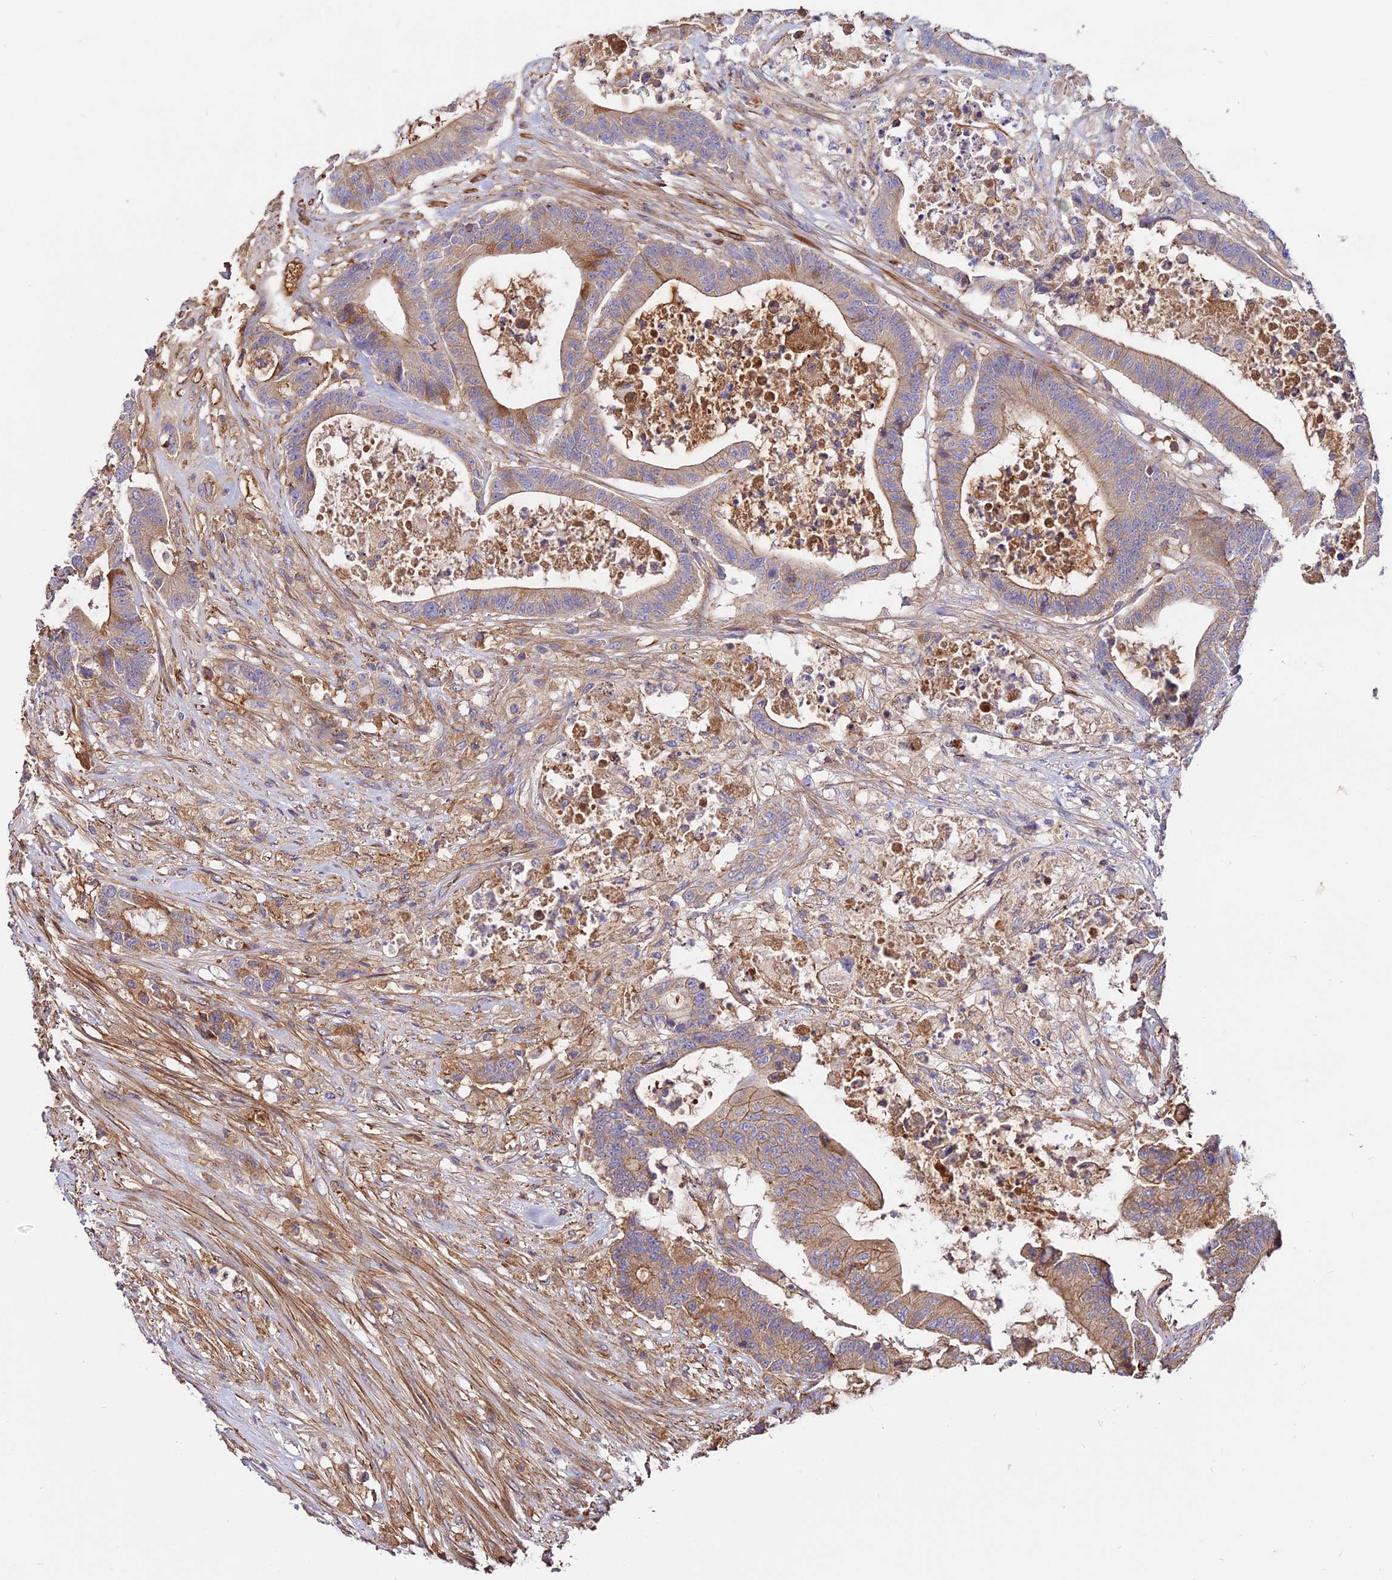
{"staining": {"intensity": "moderate", "quantity": "25%-75%", "location": "cytoplasmic/membranous"}, "tissue": "colorectal cancer", "cell_type": "Tumor cells", "image_type": "cancer", "snomed": [{"axis": "morphology", "description": "Adenocarcinoma, NOS"}, {"axis": "topography", "description": "Colon"}], "caption": "Tumor cells demonstrate medium levels of moderate cytoplasmic/membranous staining in approximately 25%-75% of cells in colorectal cancer (adenocarcinoma). (DAB IHC with brightfield microscopy, high magnification).", "gene": "PYM1", "patient": {"sex": "female", "age": 84}}